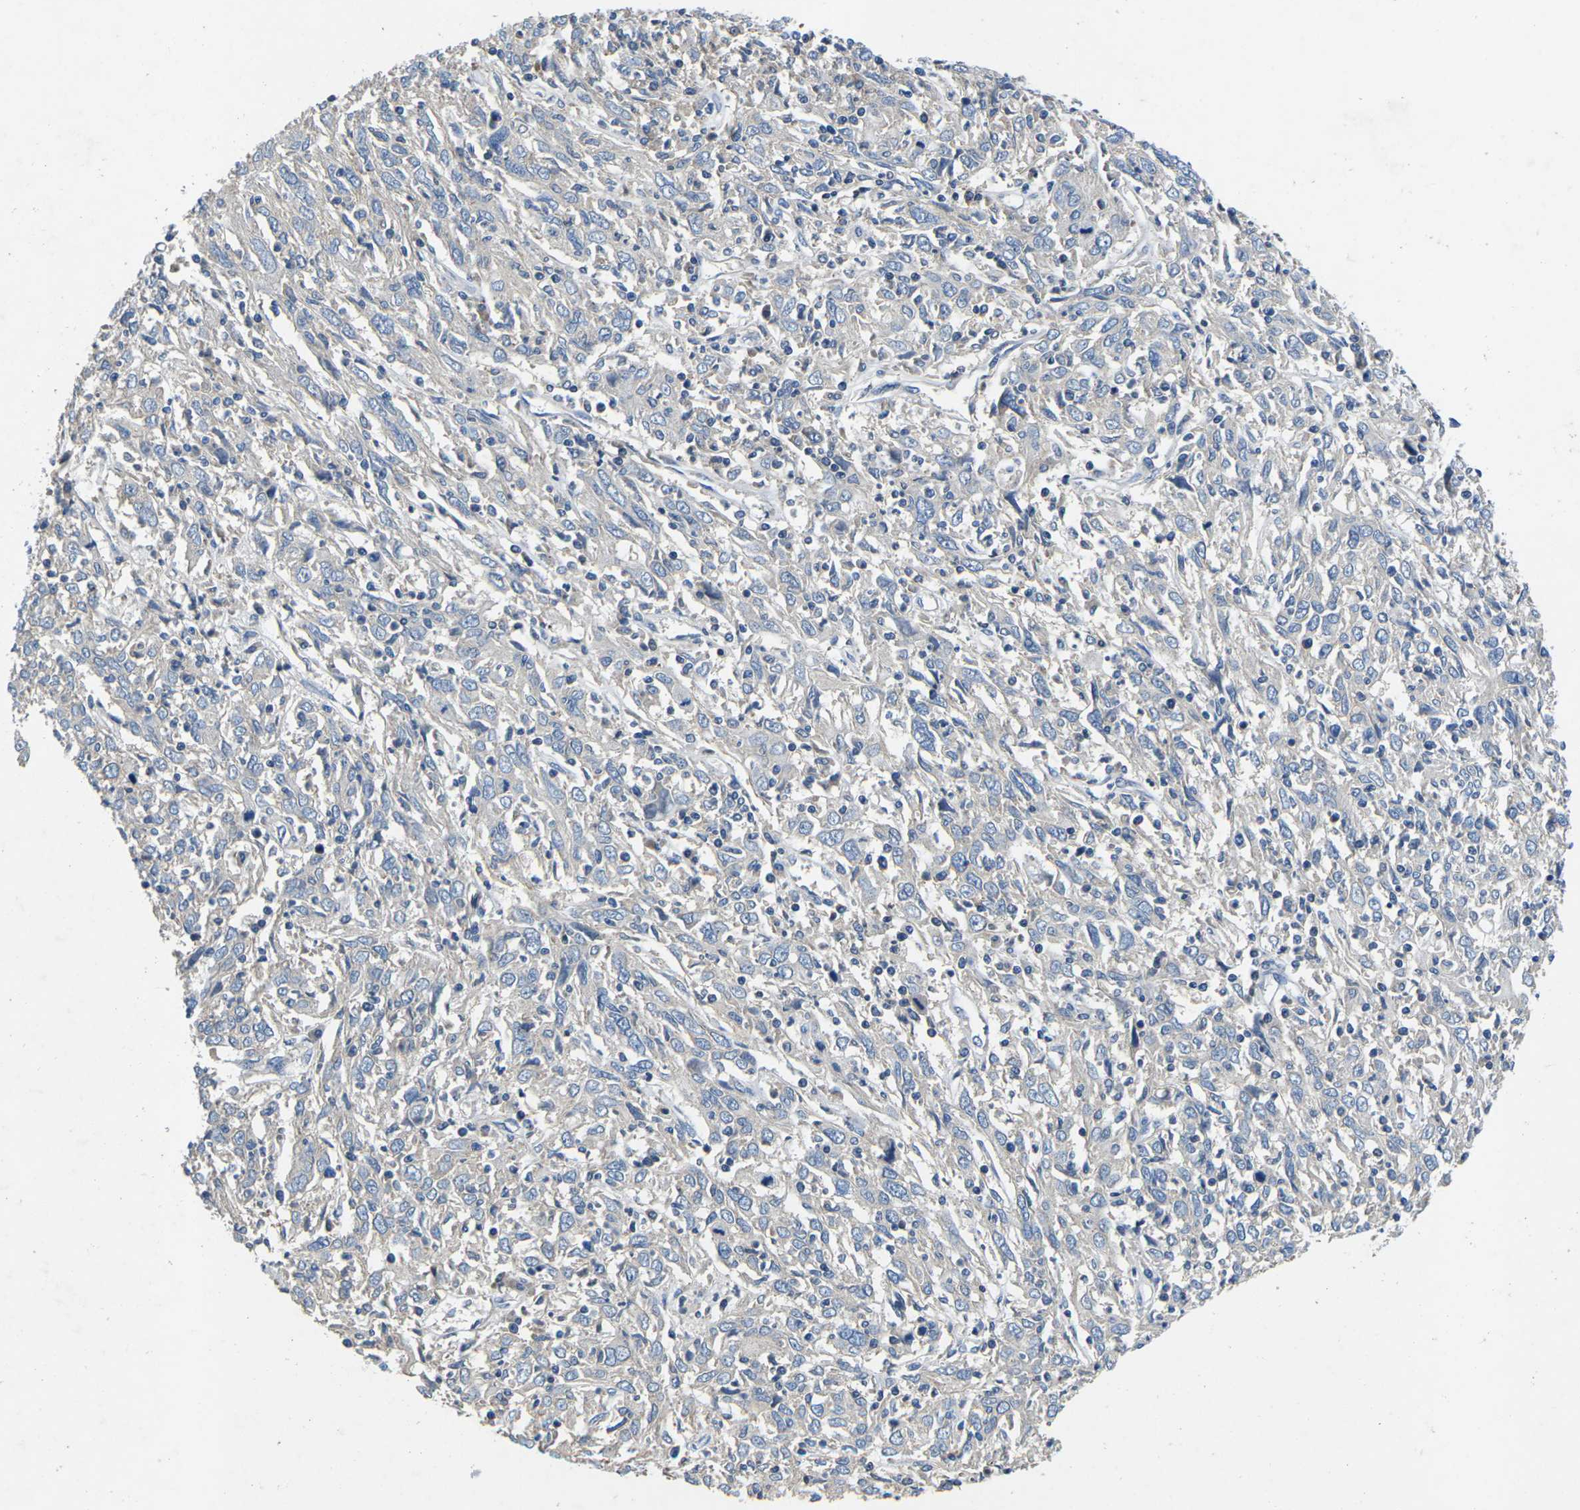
{"staining": {"intensity": "negative", "quantity": "none", "location": "none"}, "tissue": "cervical cancer", "cell_type": "Tumor cells", "image_type": "cancer", "snomed": [{"axis": "morphology", "description": "Squamous cell carcinoma, NOS"}, {"axis": "topography", "description": "Cervix"}], "caption": "The immunohistochemistry histopathology image has no significant expression in tumor cells of squamous cell carcinoma (cervical) tissue. (Stains: DAB IHC with hematoxylin counter stain, Microscopy: brightfield microscopy at high magnification).", "gene": "PDCD6IP", "patient": {"sex": "female", "age": 46}}